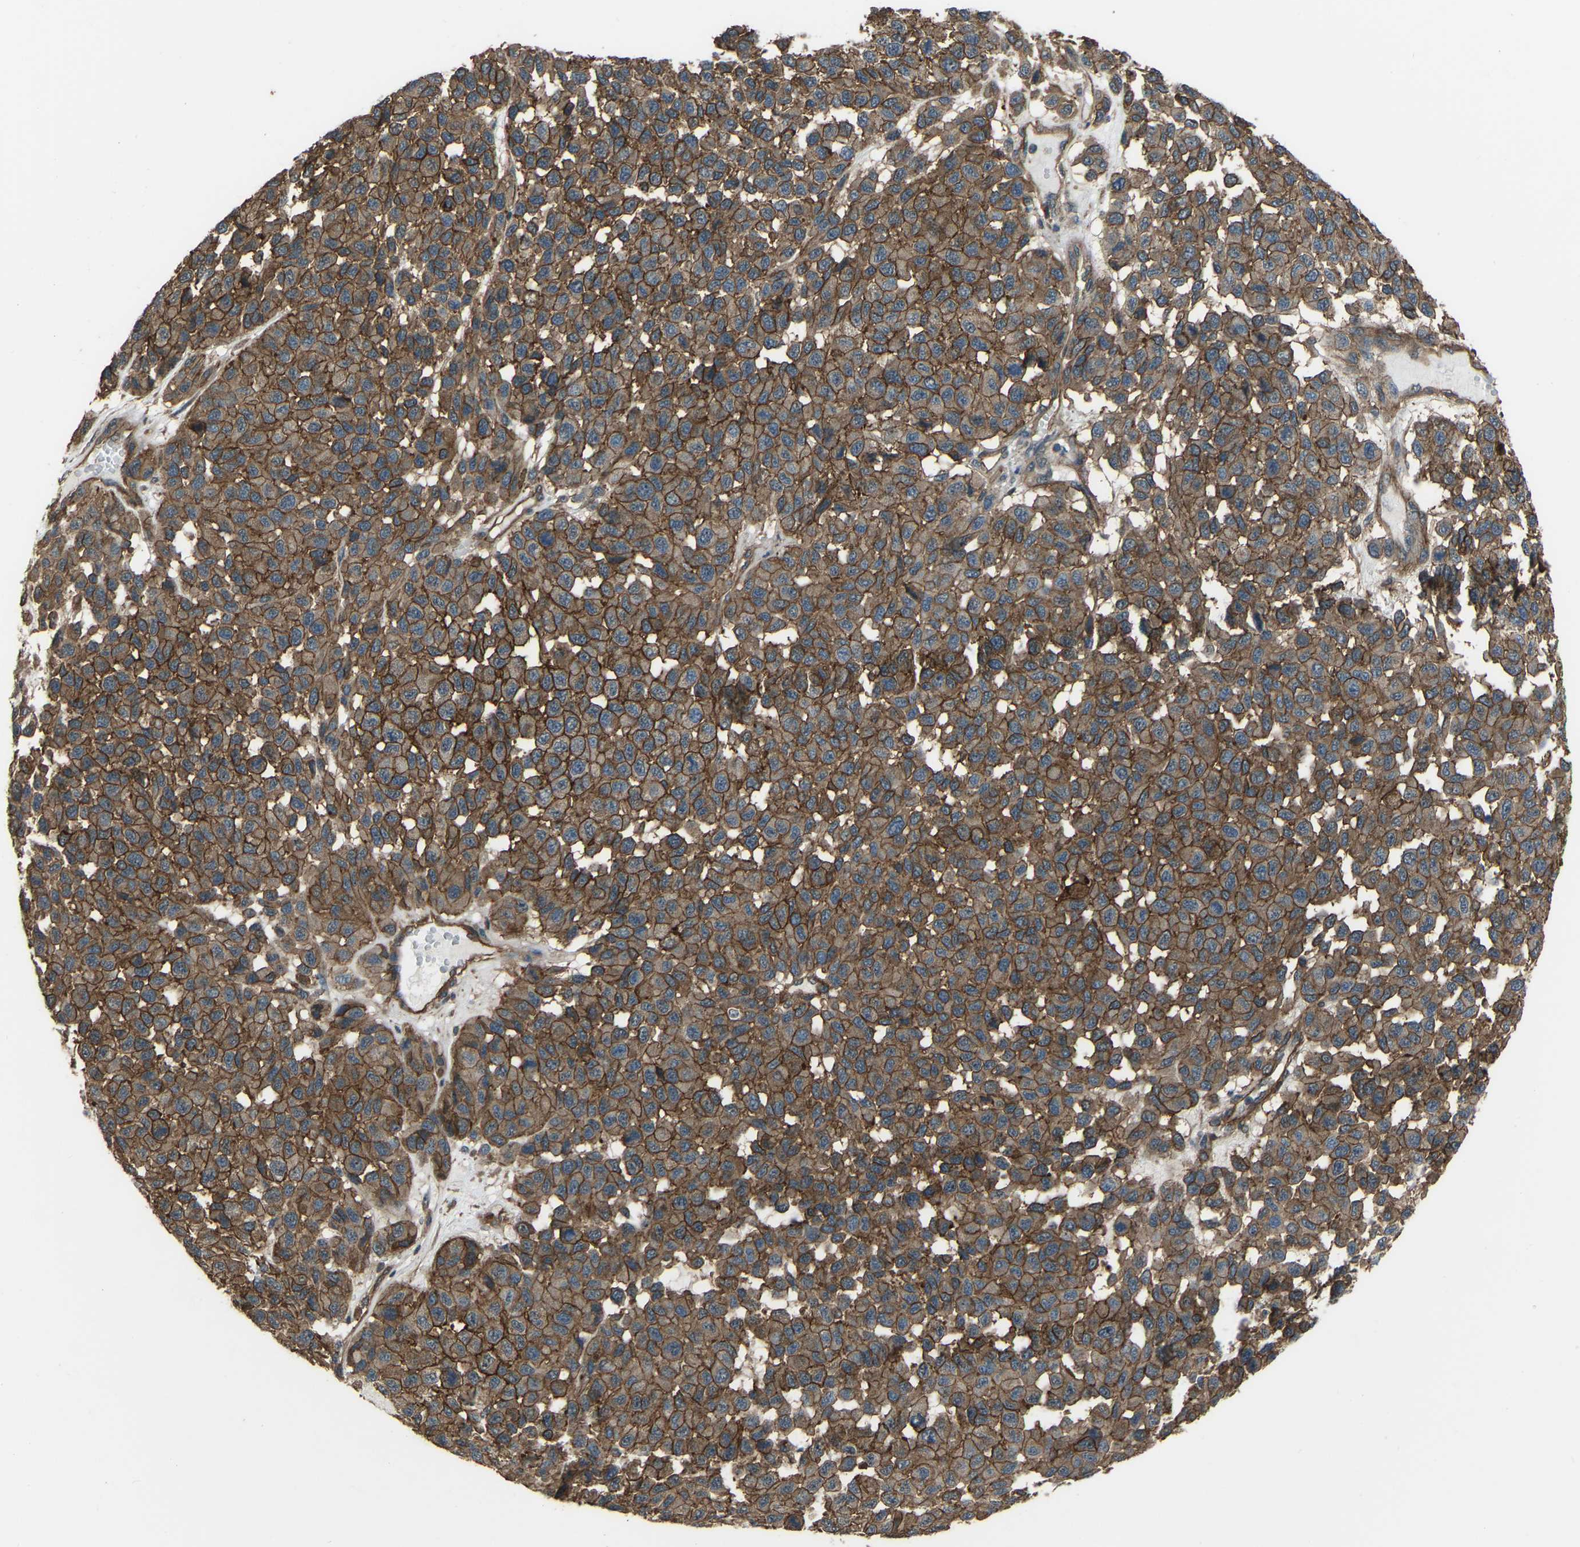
{"staining": {"intensity": "moderate", "quantity": ">75%", "location": "cytoplasmic/membranous"}, "tissue": "melanoma", "cell_type": "Tumor cells", "image_type": "cancer", "snomed": [{"axis": "morphology", "description": "Malignant melanoma, NOS"}, {"axis": "topography", "description": "Skin"}], "caption": "Brown immunohistochemical staining in malignant melanoma reveals moderate cytoplasmic/membranous positivity in approximately >75% of tumor cells.", "gene": "SLC4A2", "patient": {"sex": "male", "age": 62}}